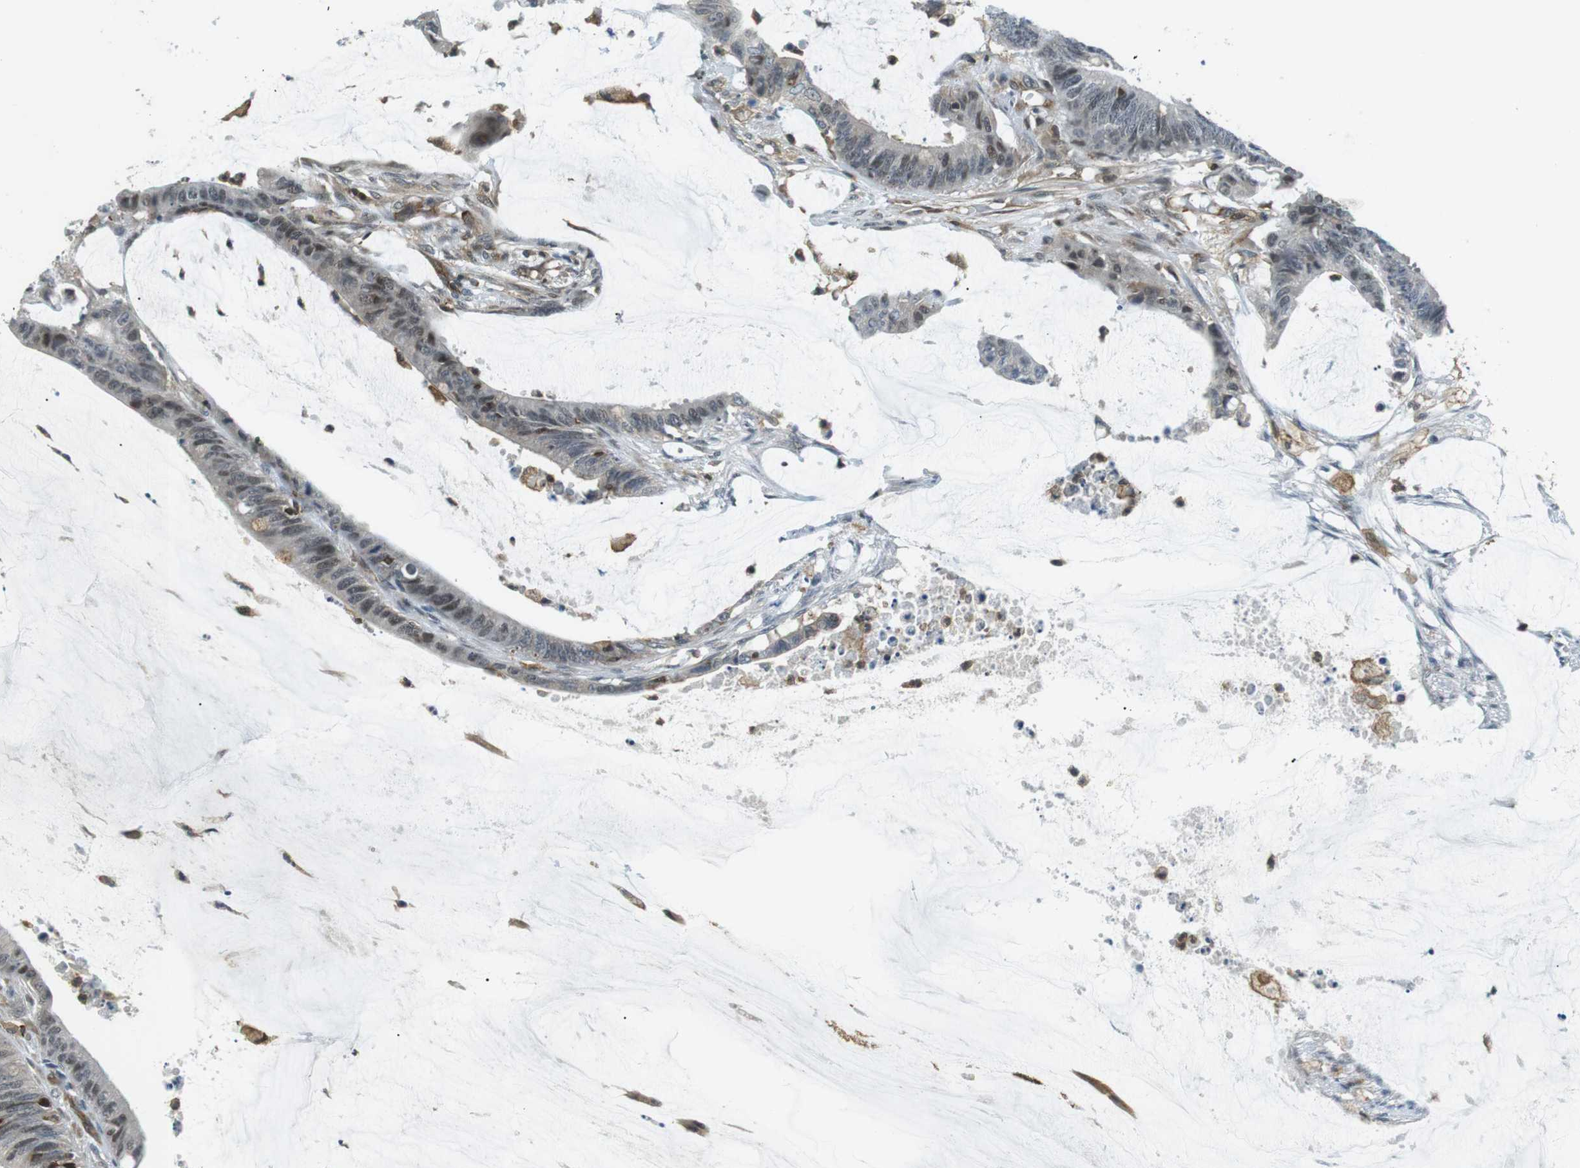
{"staining": {"intensity": "weak", "quantity": "<25%", "location": "nuclear"}, "tissue": "colorectal cancer", "cell_type": "Tumor cells", "image_type": "cancer", "snomed": [{"axis": "morphology", "description": "Adenocarcinoma, NOS"}, {"axis": "topography", "description": "Rectum"}], "caption": "This is an IHC photomicrograph of human colorectal cancer (adenocarcinoma). There is no positivity in tumor cells.", "gene": "STK10", "patient": {"sex": "female", "age": 66}}